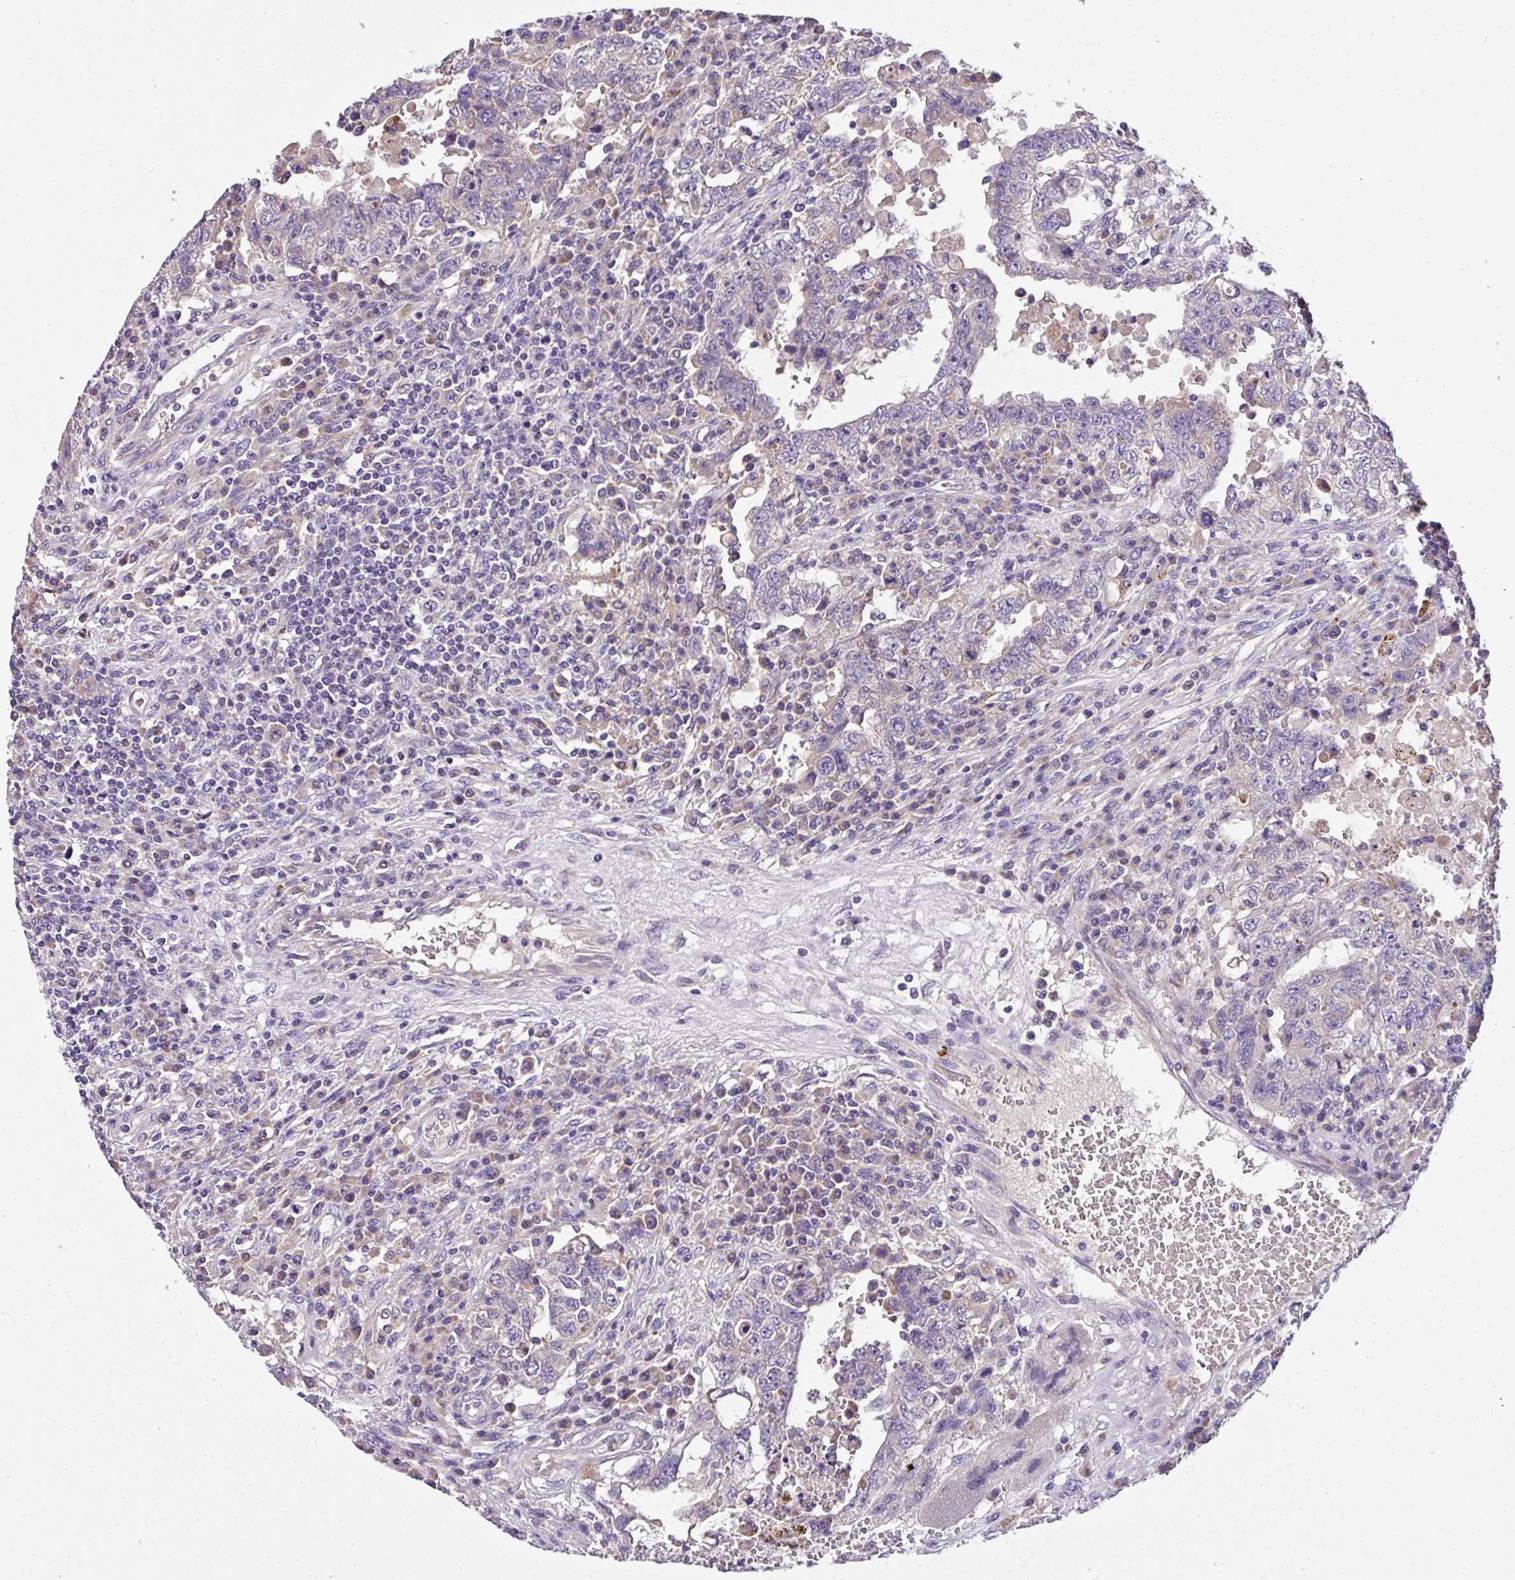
{"staining": {"intensity": "negative", "quantity": "none", "location": "none"}, "tissue": "testis cancer", "cell_type": "Tumor cells", "image_type": "cancer", "snomed": [{"axis": "morphology", "description": "Carcinoma, Embryonal, NOS"}, {"axis": "topography", "description": "Testis"}], "caption": "Testis cancer was stained to show a protein in brown. There is no significant expression in tumor cells.", "gene": "ANXA2R", "patient": {"sex": "male", "age": 26}}